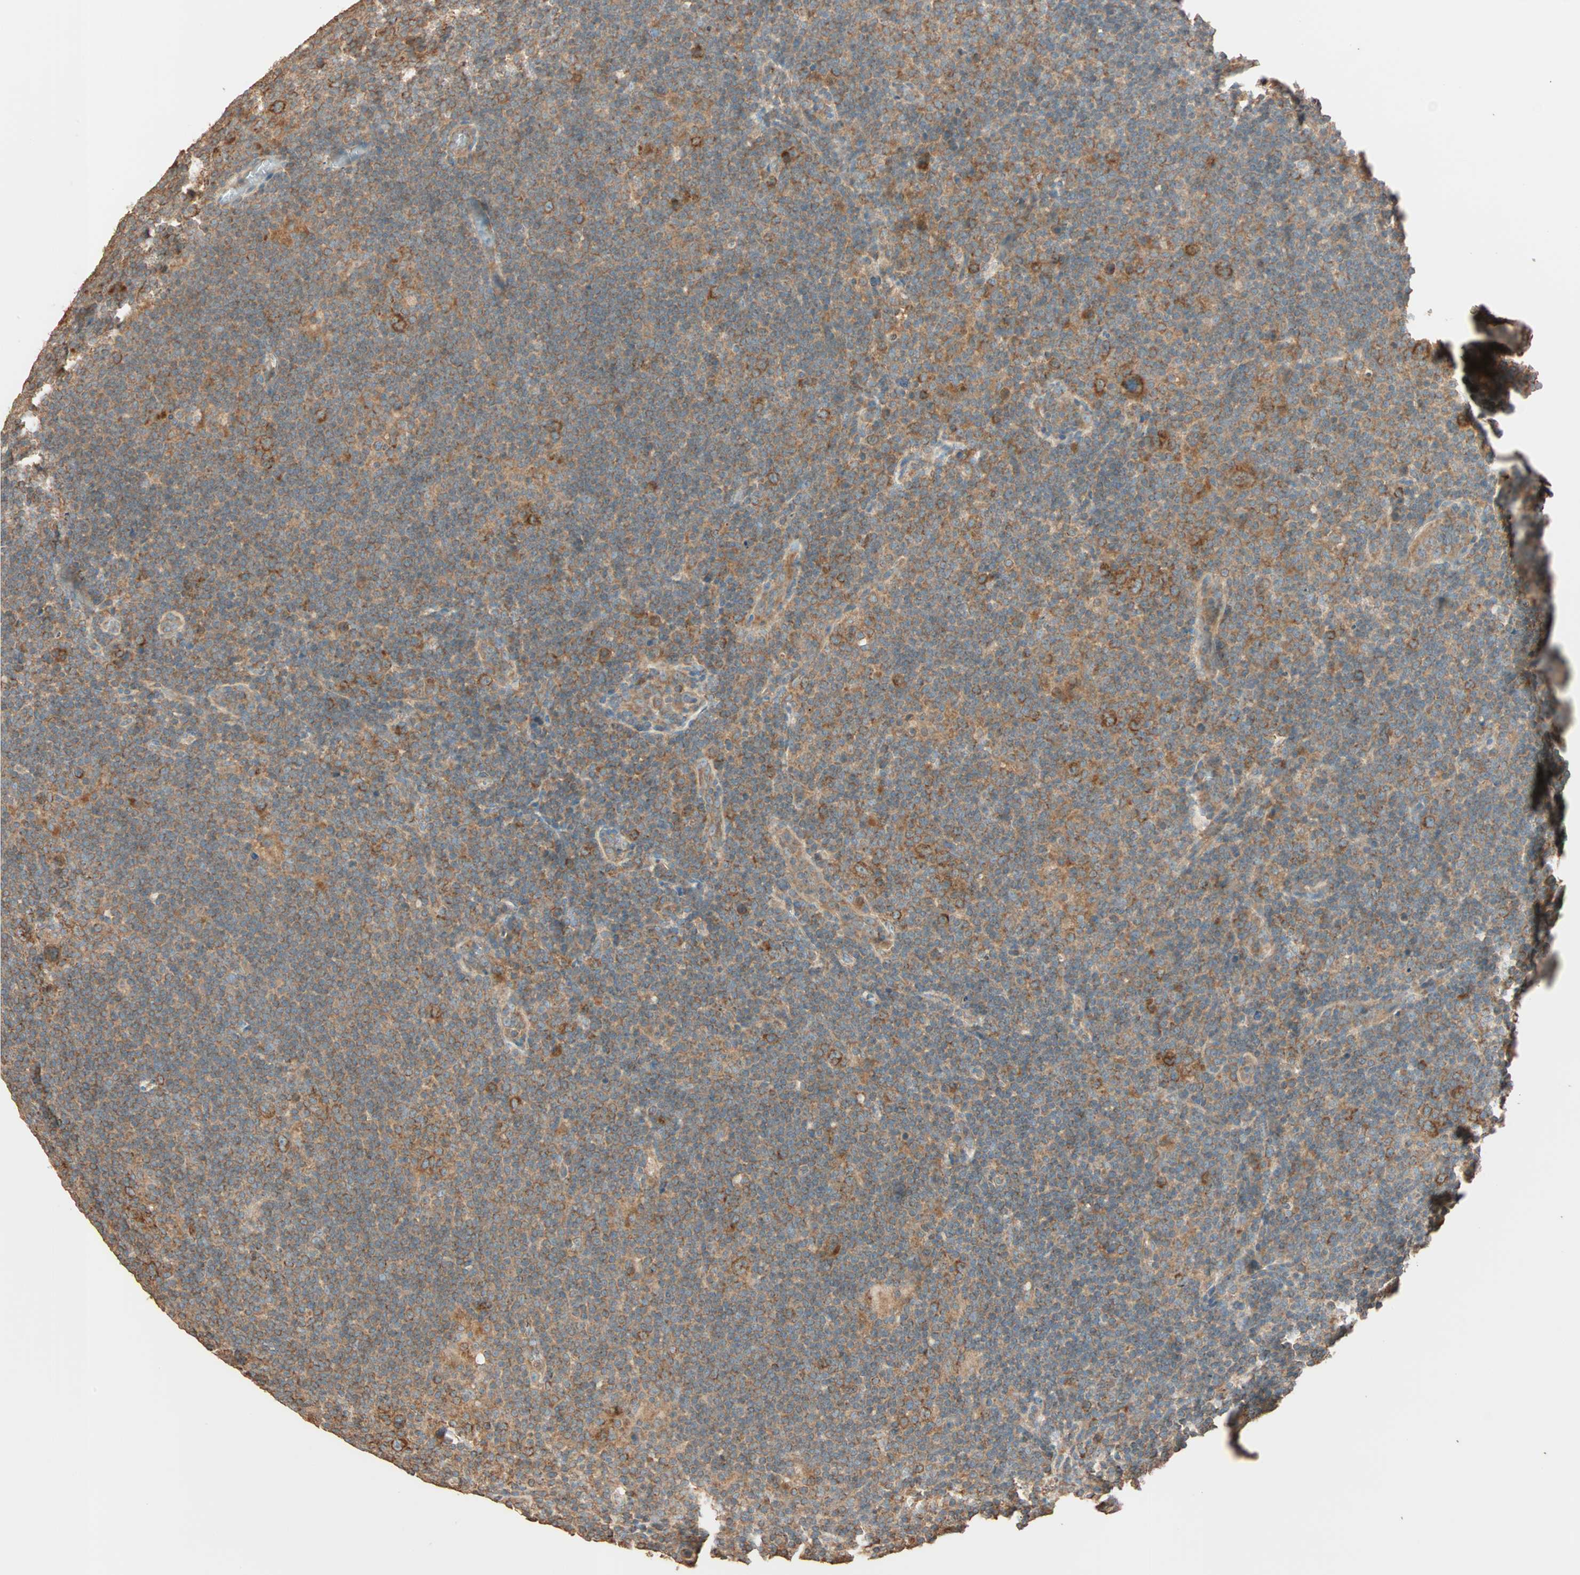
{"staining": {"intensity": "strong", "quantity": ">75%", "location": "cytoplasmic/membranous"}, "tissue": "lymphoma", "cell_type": "Tumor cells", "image_type": "cancer", "snomed": [{"axis": "morphology", "description": "Hodgkin's disease, NOS"}, {"axis": "topography", "description": "Lymph node"}], "caption": "A micrograph showing strong cytoplasmic/membranous staining in about >75% of tumor cells in Hodgkin's disease, as visualized by brown immunohistochemical staining.", "gene": "EIF4G2", "patient": {"sex": "female", "age": 57}}